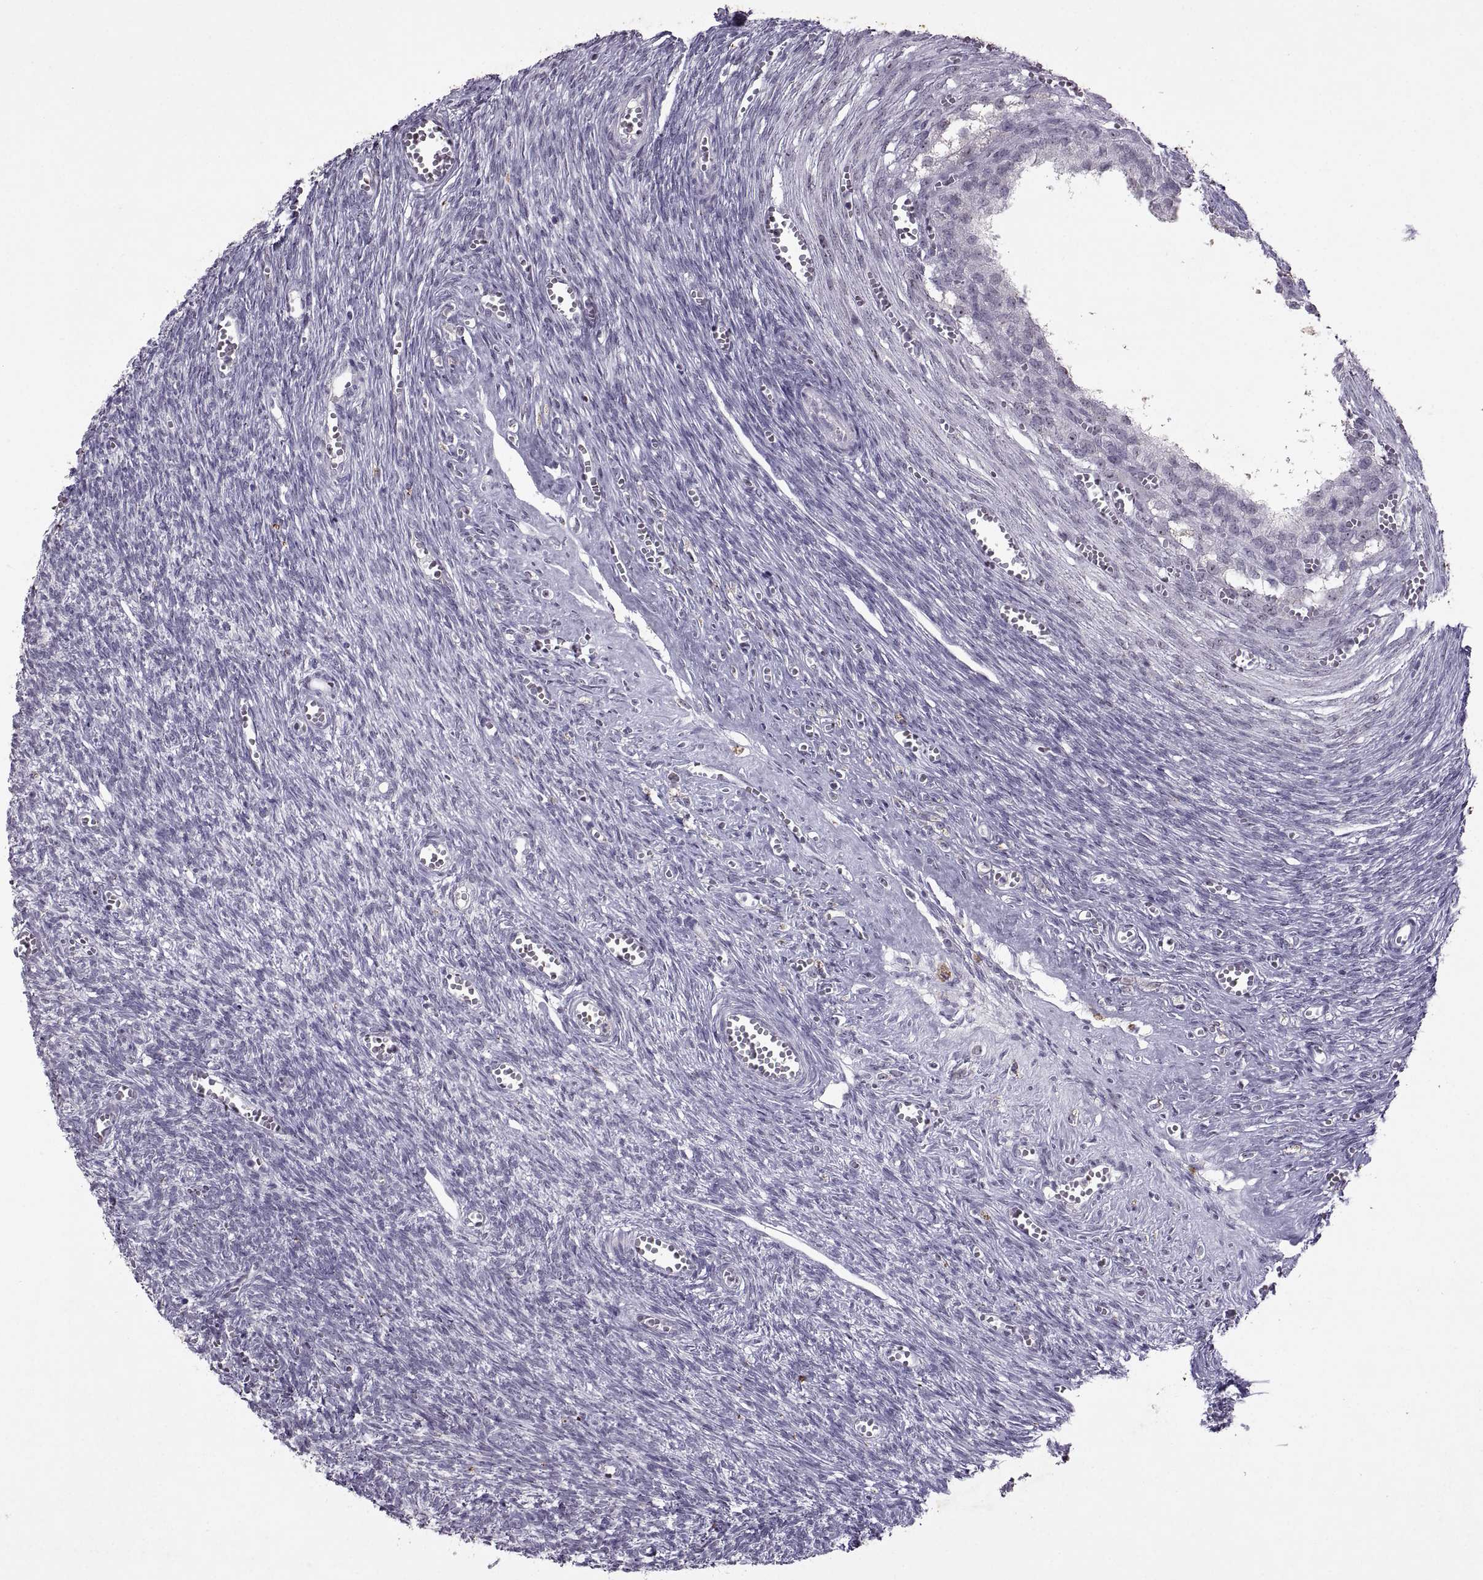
{"staining": {"intensity": "negative", "quantity": "none", "location": "none"}, "tissue": "ovary", "cell_type": "Follicle cells", "image_type": "normal", "snomed": [{"axis": "morphology", "description": "Normal tissue, NOS"}, {"axis": "topography", "description": "Ovary"}], "caption": "A histopathology image of ovary stained for a protein shows no brown staining in follicle cells.", "gene": "SINHCAF", "patient": {"sex": "female", "age": 43}}